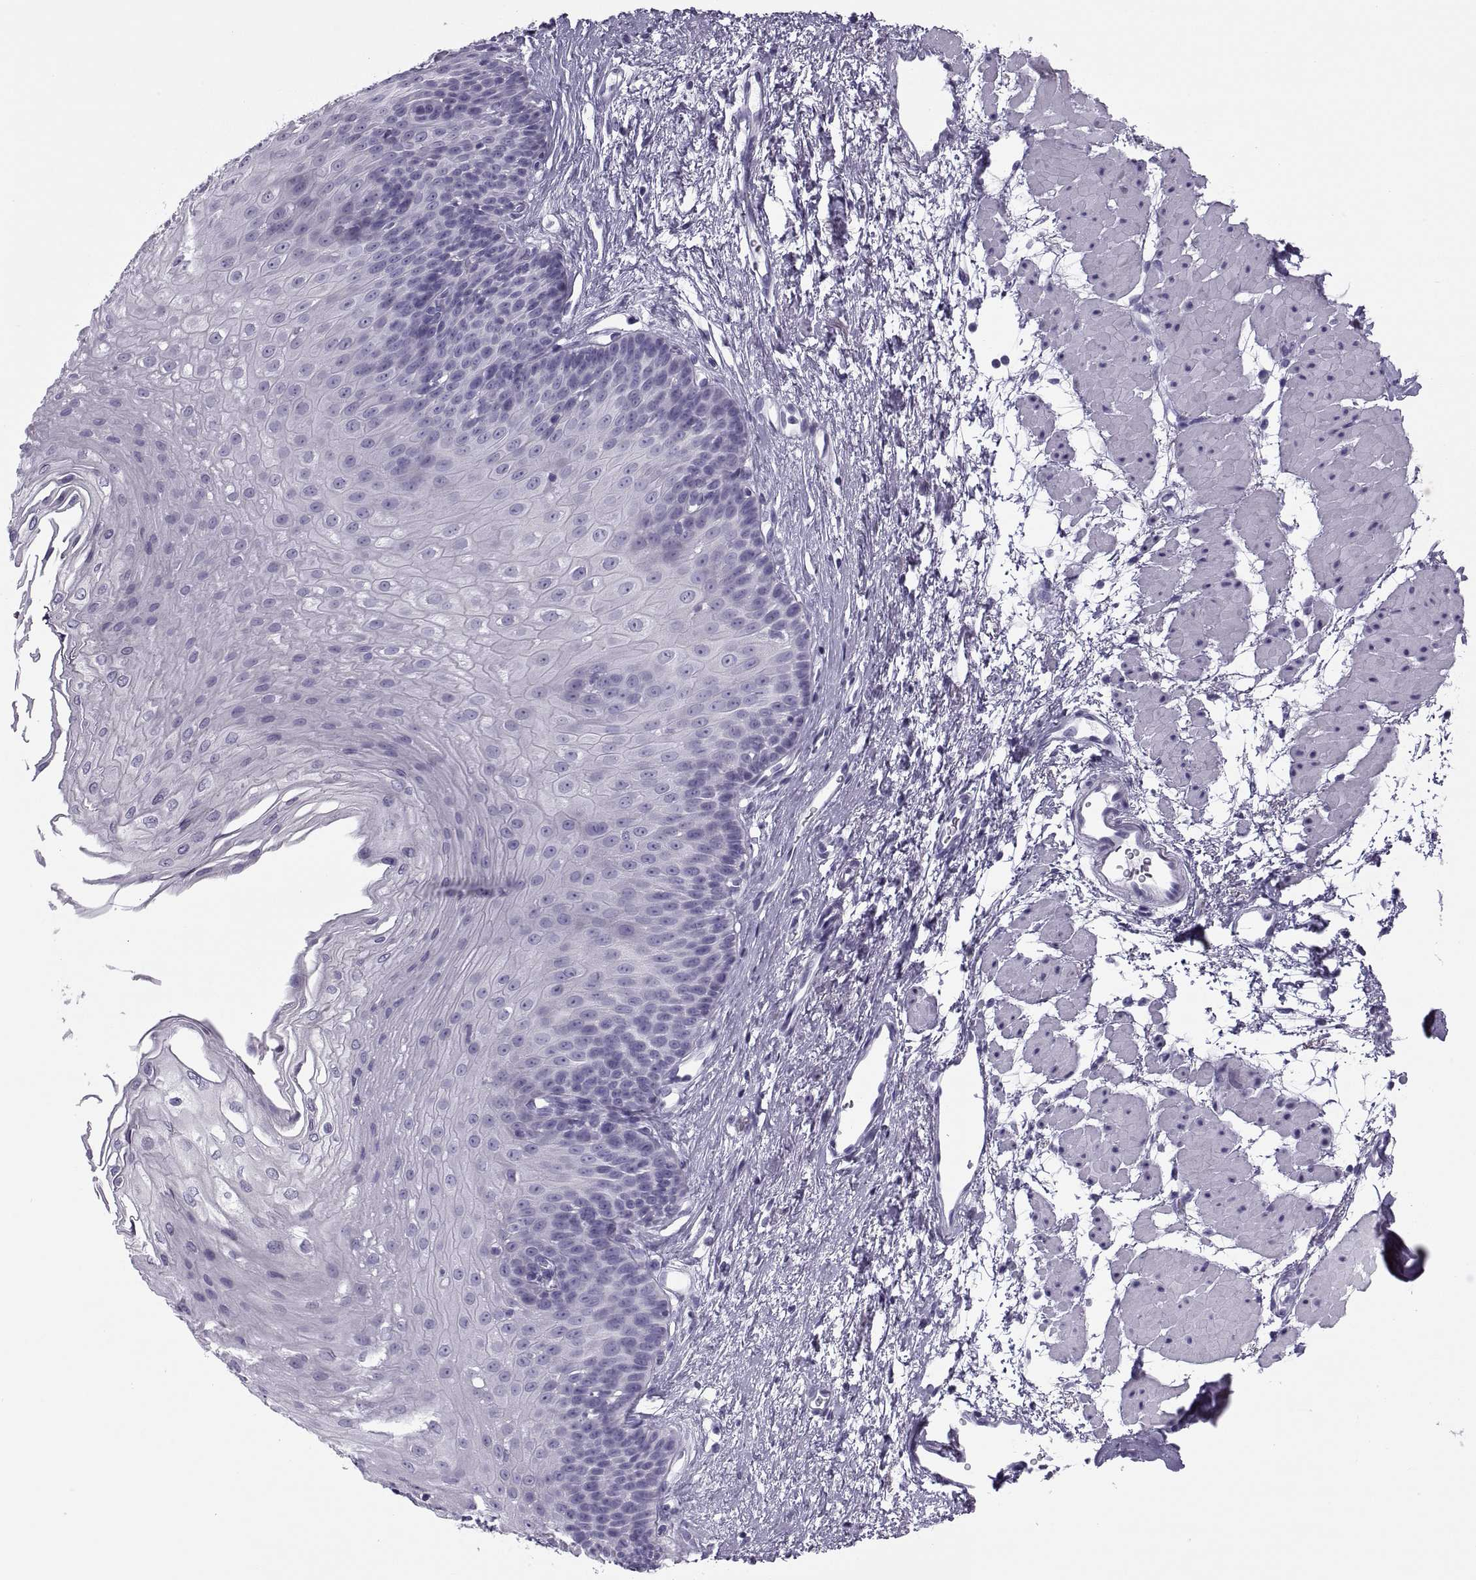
{"staining": {"intensity": "negative", "quantity": "none", "location": "none"}, "tissue": "esophagus", "cell_type": "Squamous epithelial cells", "image_type": "normal", "snomed": [{"axis": "morphology", "description": "Normal tissue, NOS"}, {"axis": "topography", "description": "Esophagus"}], "caption": "Immunohistochemistry micrograph of normal esophagus: esophagus stained with DAB demonstrates no significant protein positivity in squamous epithelial cells.", "gene": "RLBP1", "patient": {"sex": "female", "age": 62}}